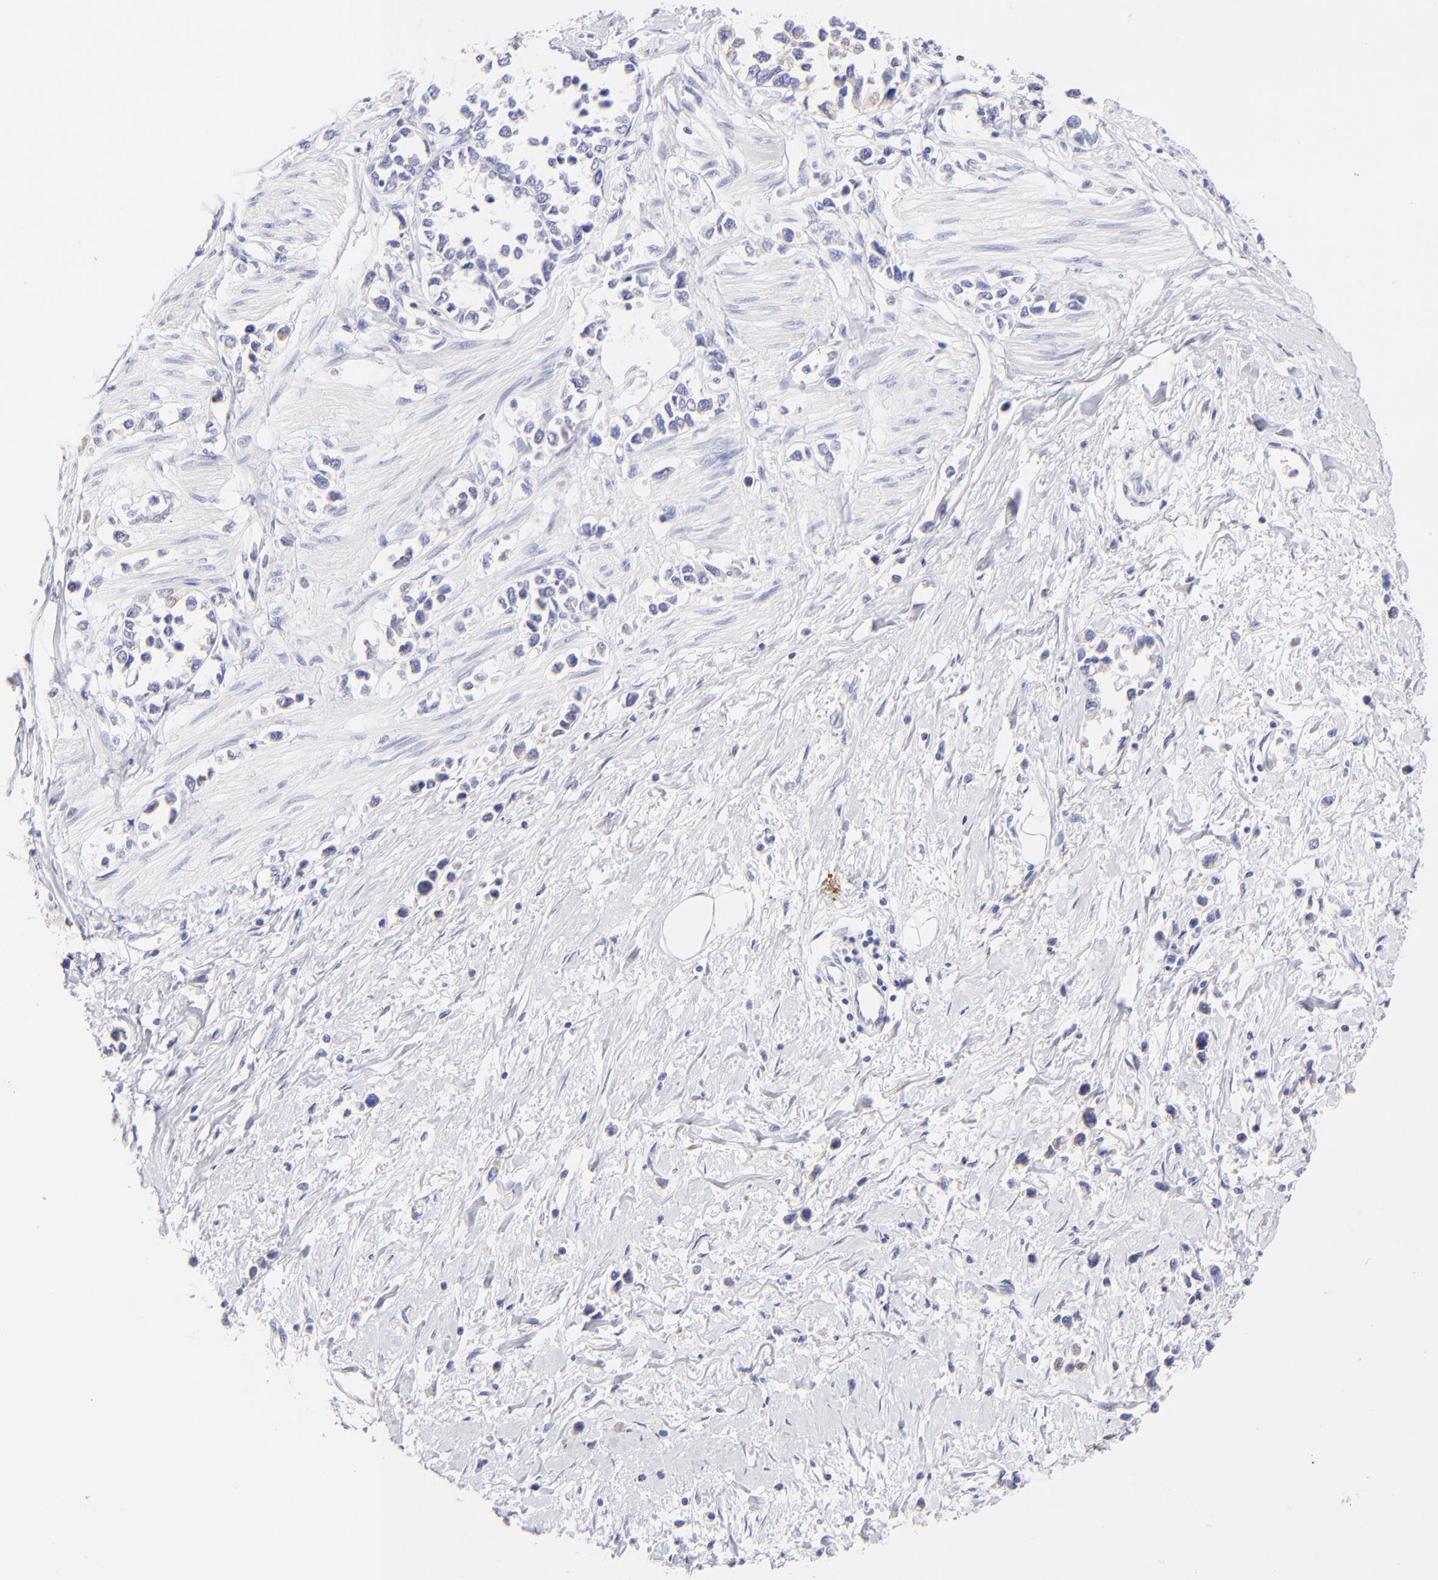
{"staining": {"intensity": "negative", "quantity": "none", "location": "none"}, "tissue": "stomach cancer", "cell_type": "Tumor cells", "image_type": "cancer", "snomed": [{"axis": "morphology", "description": "Adenocarcinoma, NOS"}, {"axis": "topography", "description": "Stomach, upper"}], "caption": "Tumor cells show no significant positivity in stomach cancer (adenocarcinoma).", "gene": "ASB9", "patient": {"sex": "male", "age": 76}}